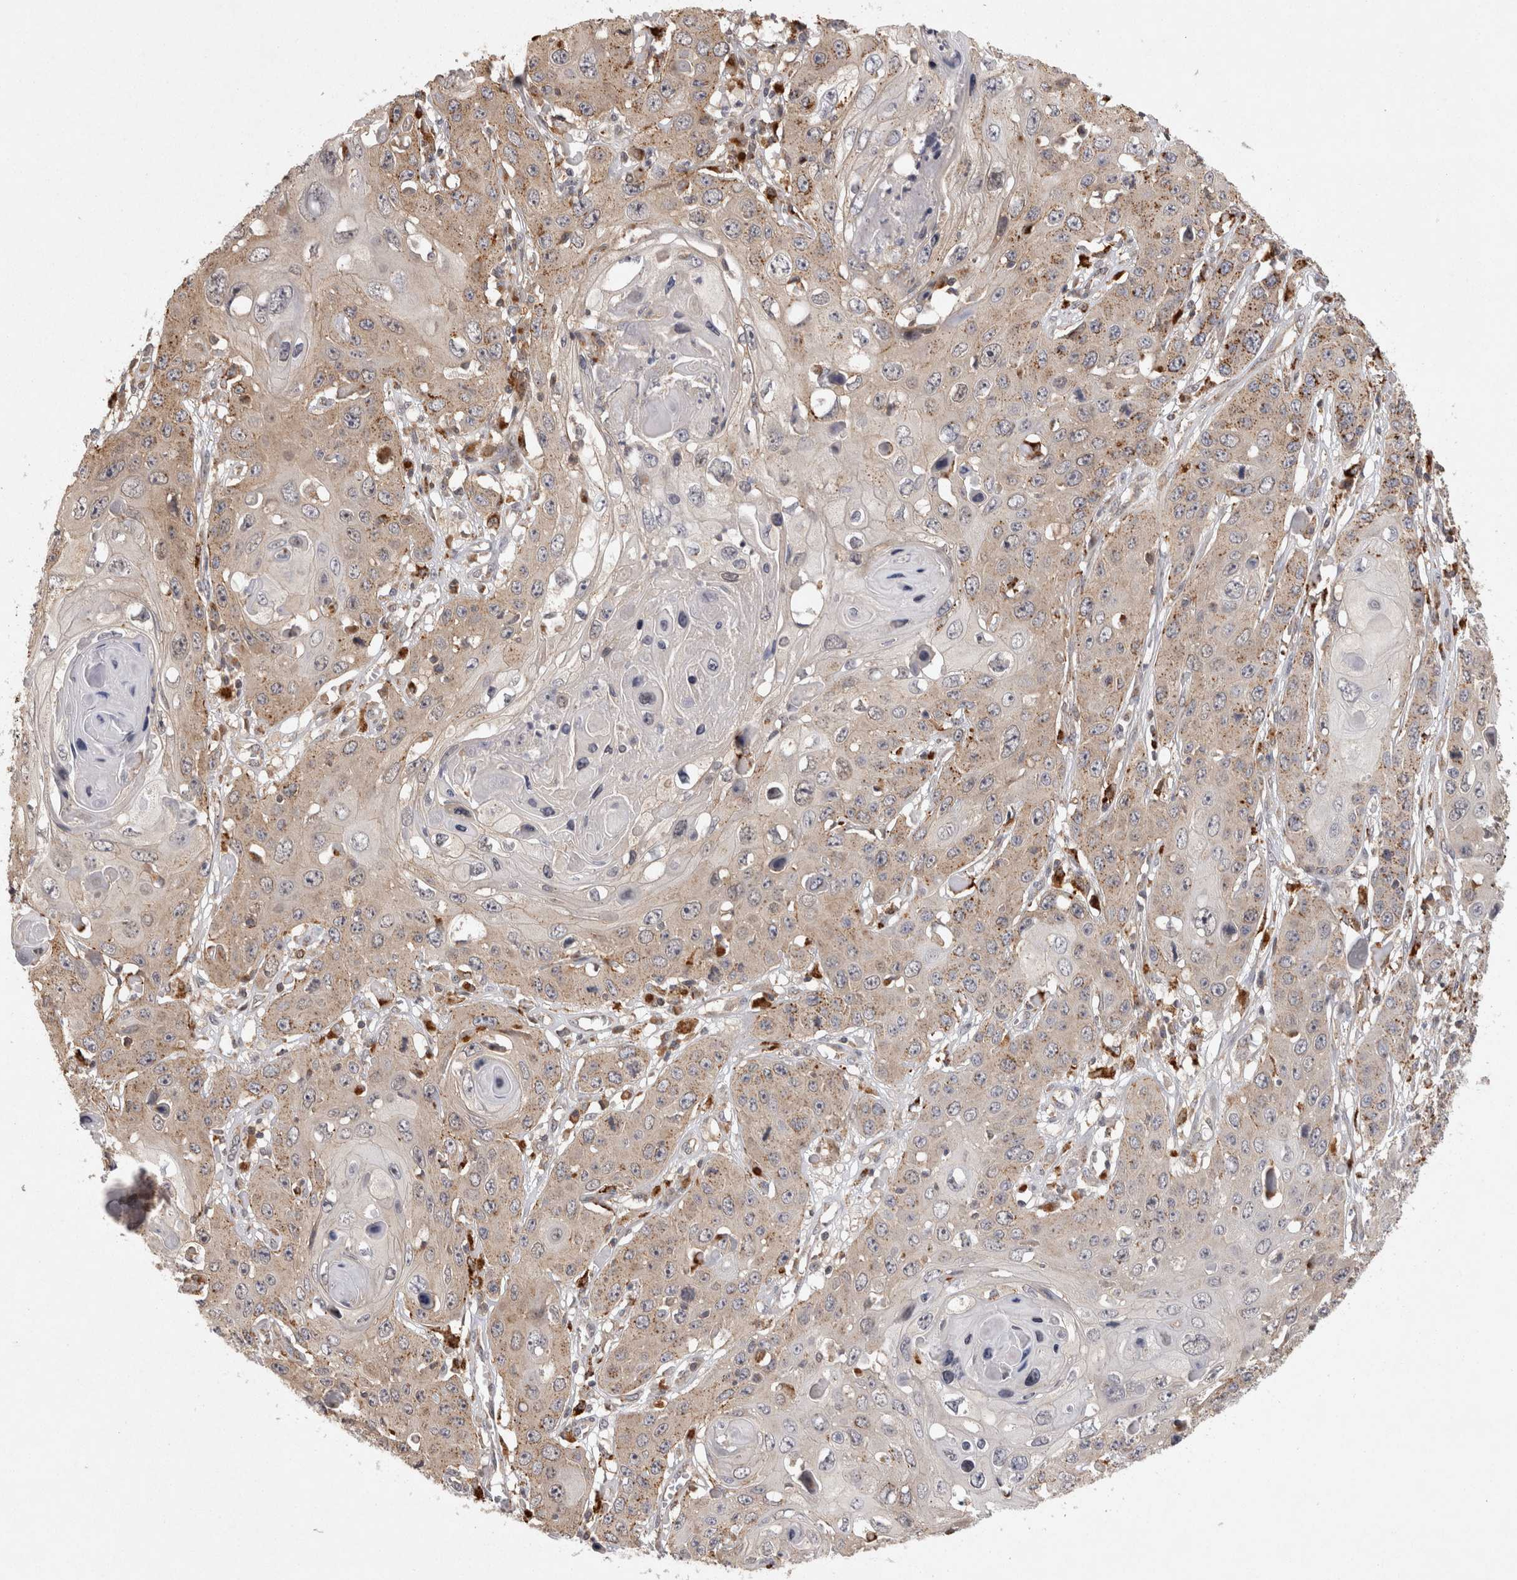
{"staining": {"intensity": "weak", "quantity": "25%-75%", "location": "cytoplasmic/membranous"}, "tissue": "skin cancer", "cell_type": "Tumor cells", "image_type": "cancer", "snomed": [{"axis": "morphology", "description": "Squamous cell carcinoma, NOS"}, {"axis": "topography", "description": "Skin"}], "caption": "Protein analysis of squamous cell carcinoma (skin) tissue reveals weak cytoplasmic/membranous staining in about 25%-75% of tumor cells.", "gene": "ACAT2", "patient": {"sex": "male", "age": 55}}